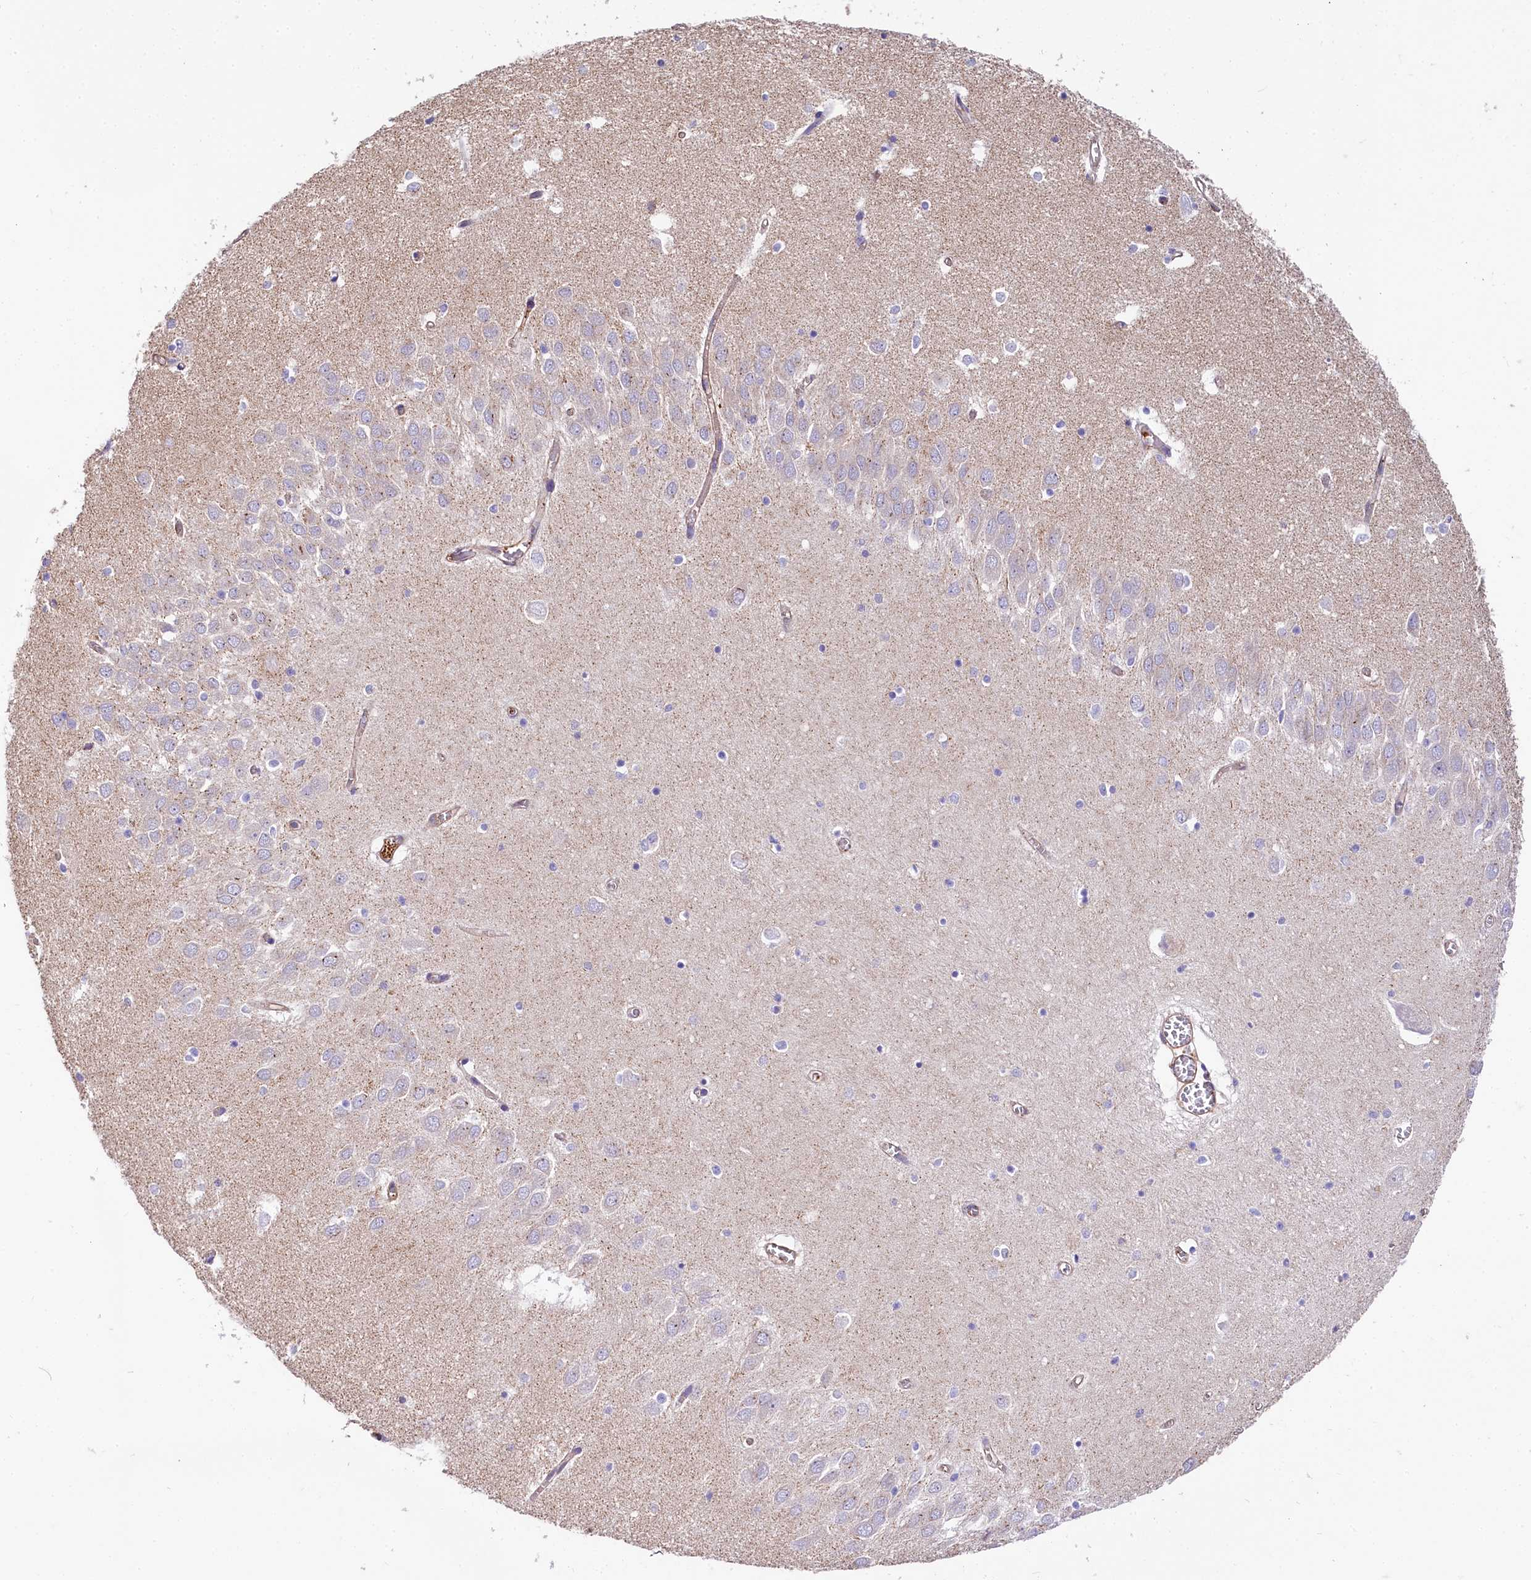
{"staining": {"intensity": "negative", "quantity": "none", "location": "none"}, "tissue": "hippocampus", "cell_type": "Glial cells", "image_type": "normal", "snomed": [{"axis": "morphology", "description": "Normal tissue, NOS"}, {"axis": "topography", "description": "Hippocampus"}], "caption": "The IHC micrograph has no significant positivity in glial cells of hippocampus.", "gene": "FCHSD2", "patient": {"sex": "male", "age": 70}}